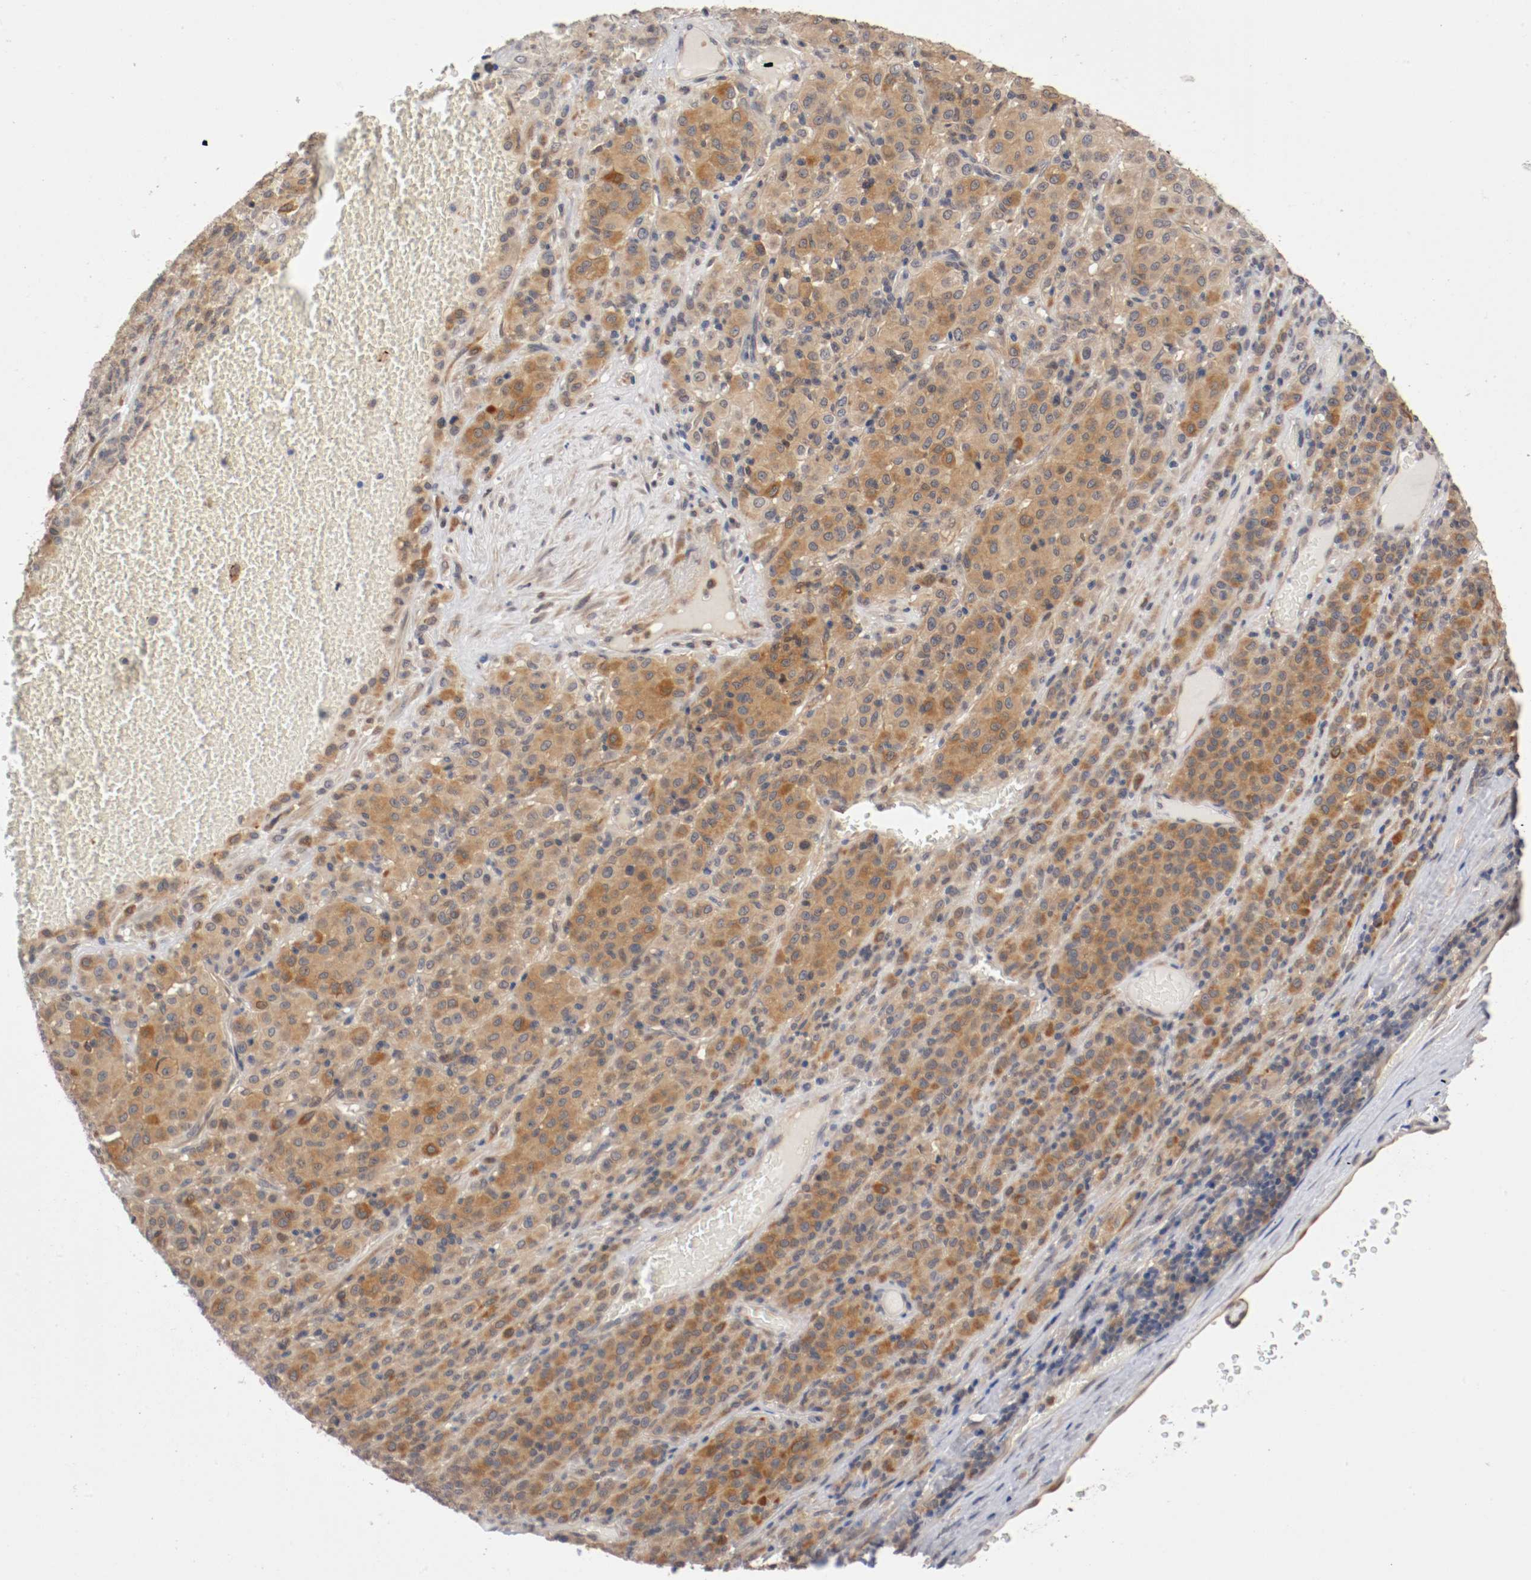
{"staining": {"intensity": "moderate", "quantity": ">75%", "location": "cytoplasmic/membranous"}, "tissue": "melanoma", "cell_type": "Tumor cells", "image_type": "cancer", "snomed": [{"axis": "morphology", "description": "Malignant melanoma, Metastatic site"}, {"axis": "topography", "description": "Pancreas"}], "caption": "Malignant melanoma (metastatic site) tissue demonstrates moderate cytoplasmic/membranous staining in approximately >75% of tumor cells, visualized by immunohistochemistry.", "gene": "RBM23", "patient": {"sex": "female", "age": 30}}